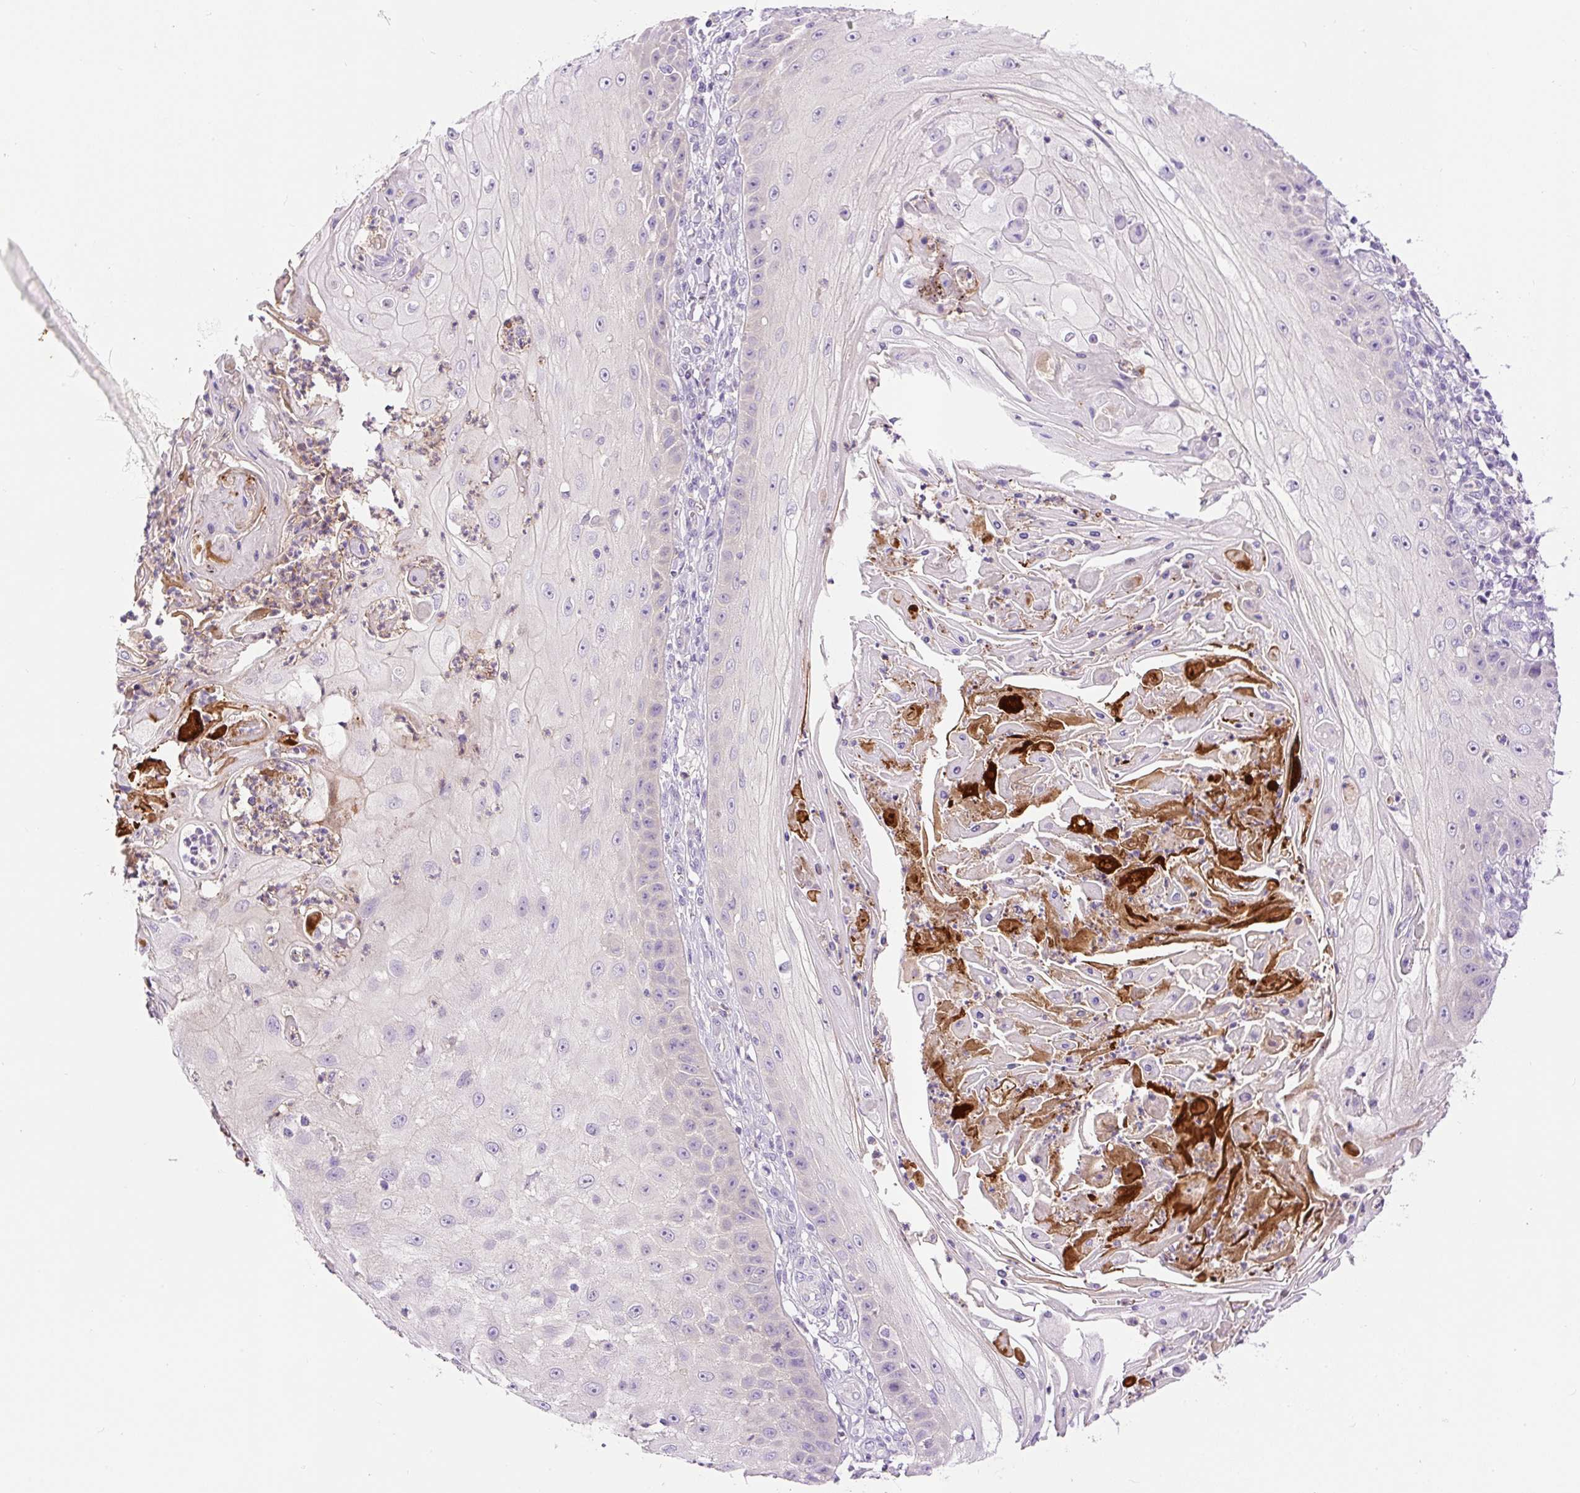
{"staining": {"intensity": "negative", "quantity": "none", "location": "none"}, "tissue": "skin cancer", "cell_type": "Tumor cells", "image_type": "cancer", "snomed": [{"axis": "morphology", "description": "Squamous cell carcinoma, NOS"}, {"axis": "topography", "description": "Skin"}], "caption": "Human skin cancer (squamous cell carcinoma) stained for a protein using immunohistochemistry (IHC) reveals no staining in tumor cells.", "gene": "LHFPL5", "patient": {"sex": "male", "age": 70}}